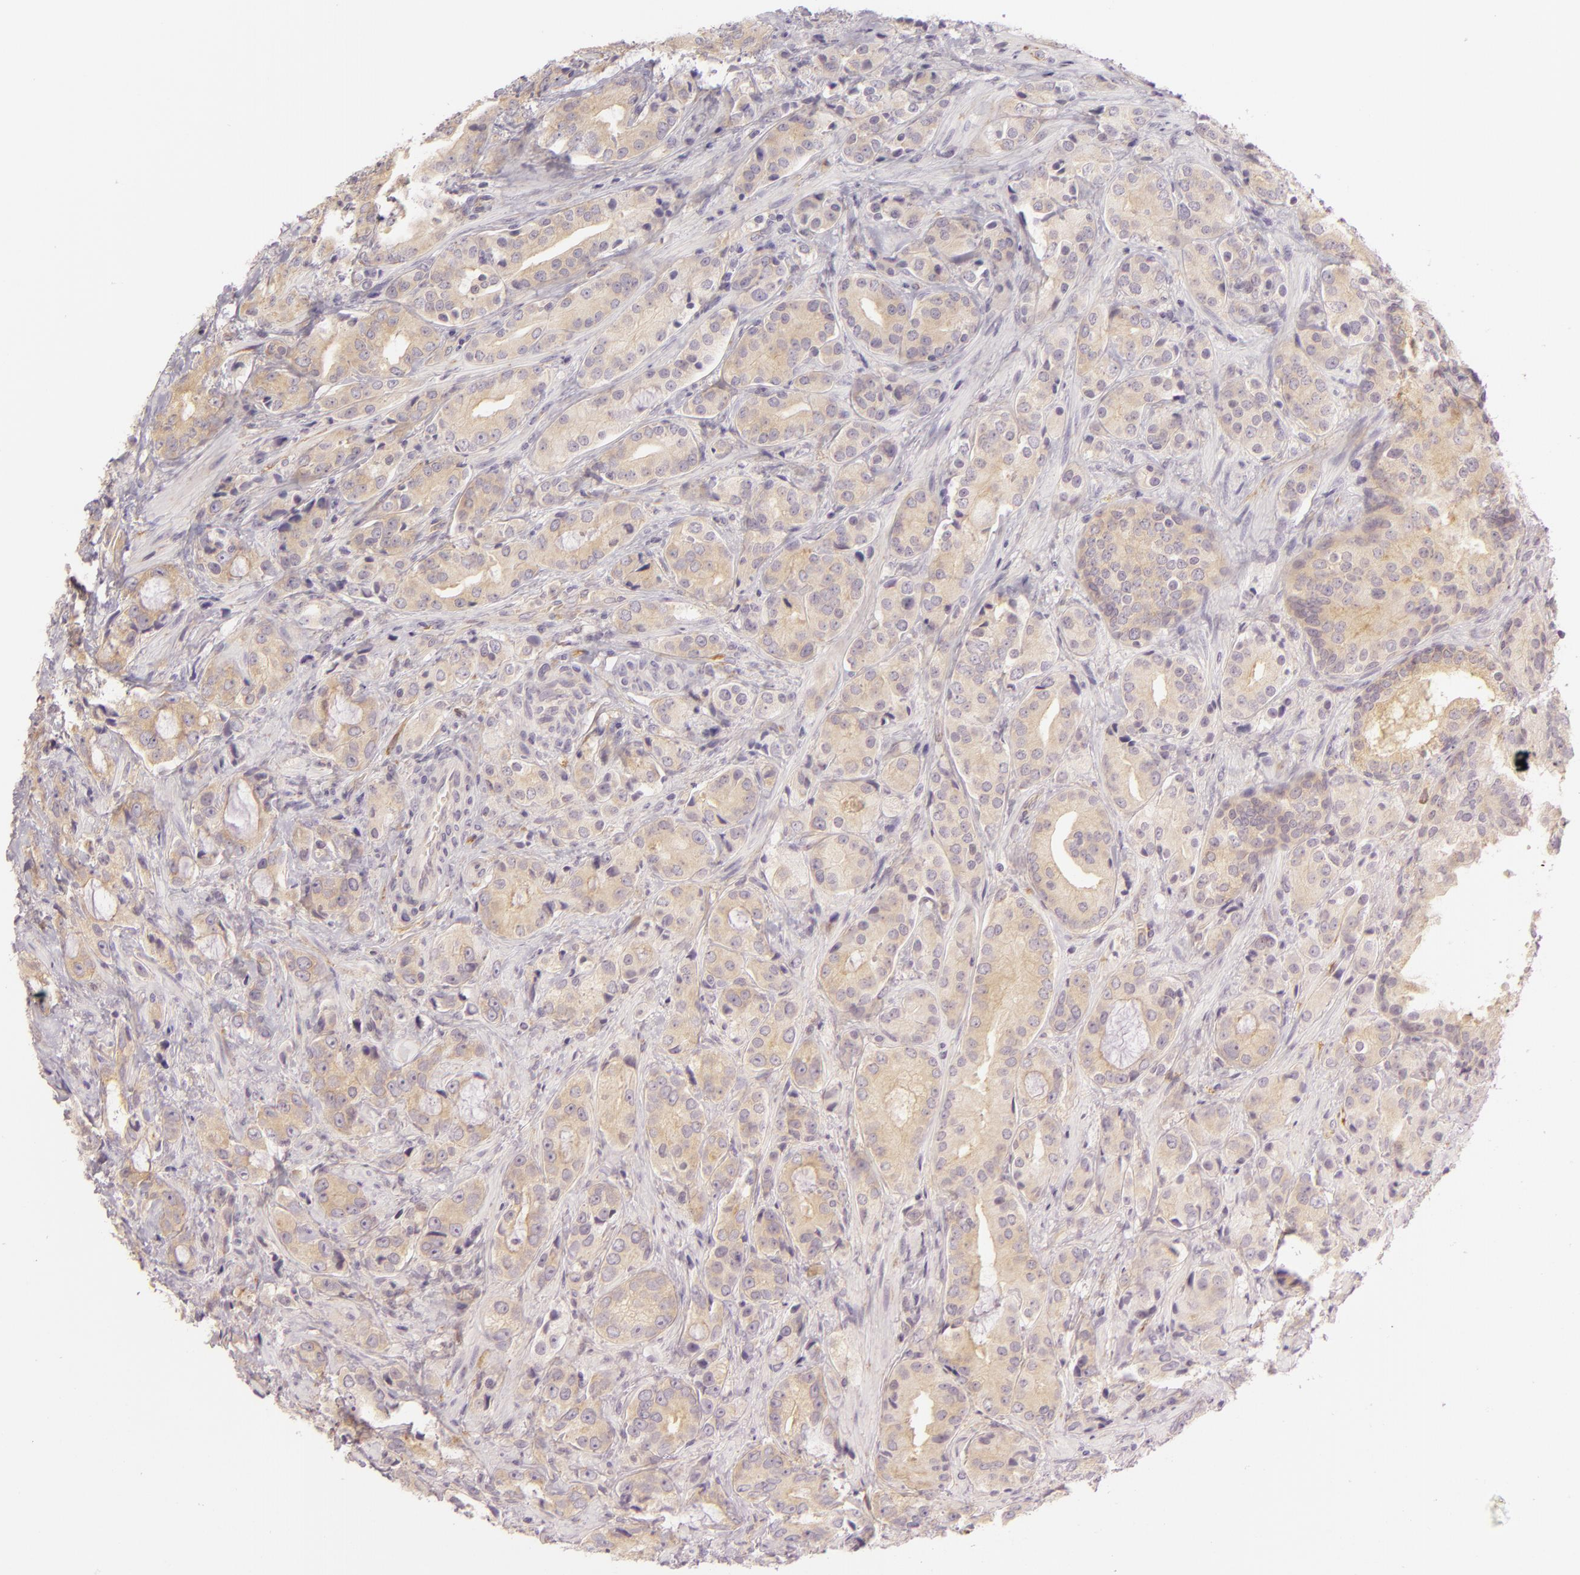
{"staining": {"intensity": "moderate", "quantity": ">75%", "location": "cytoplasmic/membranous"}, "tissue": "prostate cancer", "cell_type": "Tumor cells", "image_type": "cancer", "snomed": [{"axis": "morphology", "description": "Adenocarcinoma, Medium grade"}, {"axis": "topography", "description": "Prostate"}], "caption": "Brown immunohistochemical staining in adenocarcinoma (medium-grade) (prostate) shows moderate cytoplasmic/membranous staining in approximately >75% of tumor cells. (Brightfield microscopy of DAB IHC at high magnification).", "gene": "ZC3H7B", "patient": {"sex": "male", "age": 70}}